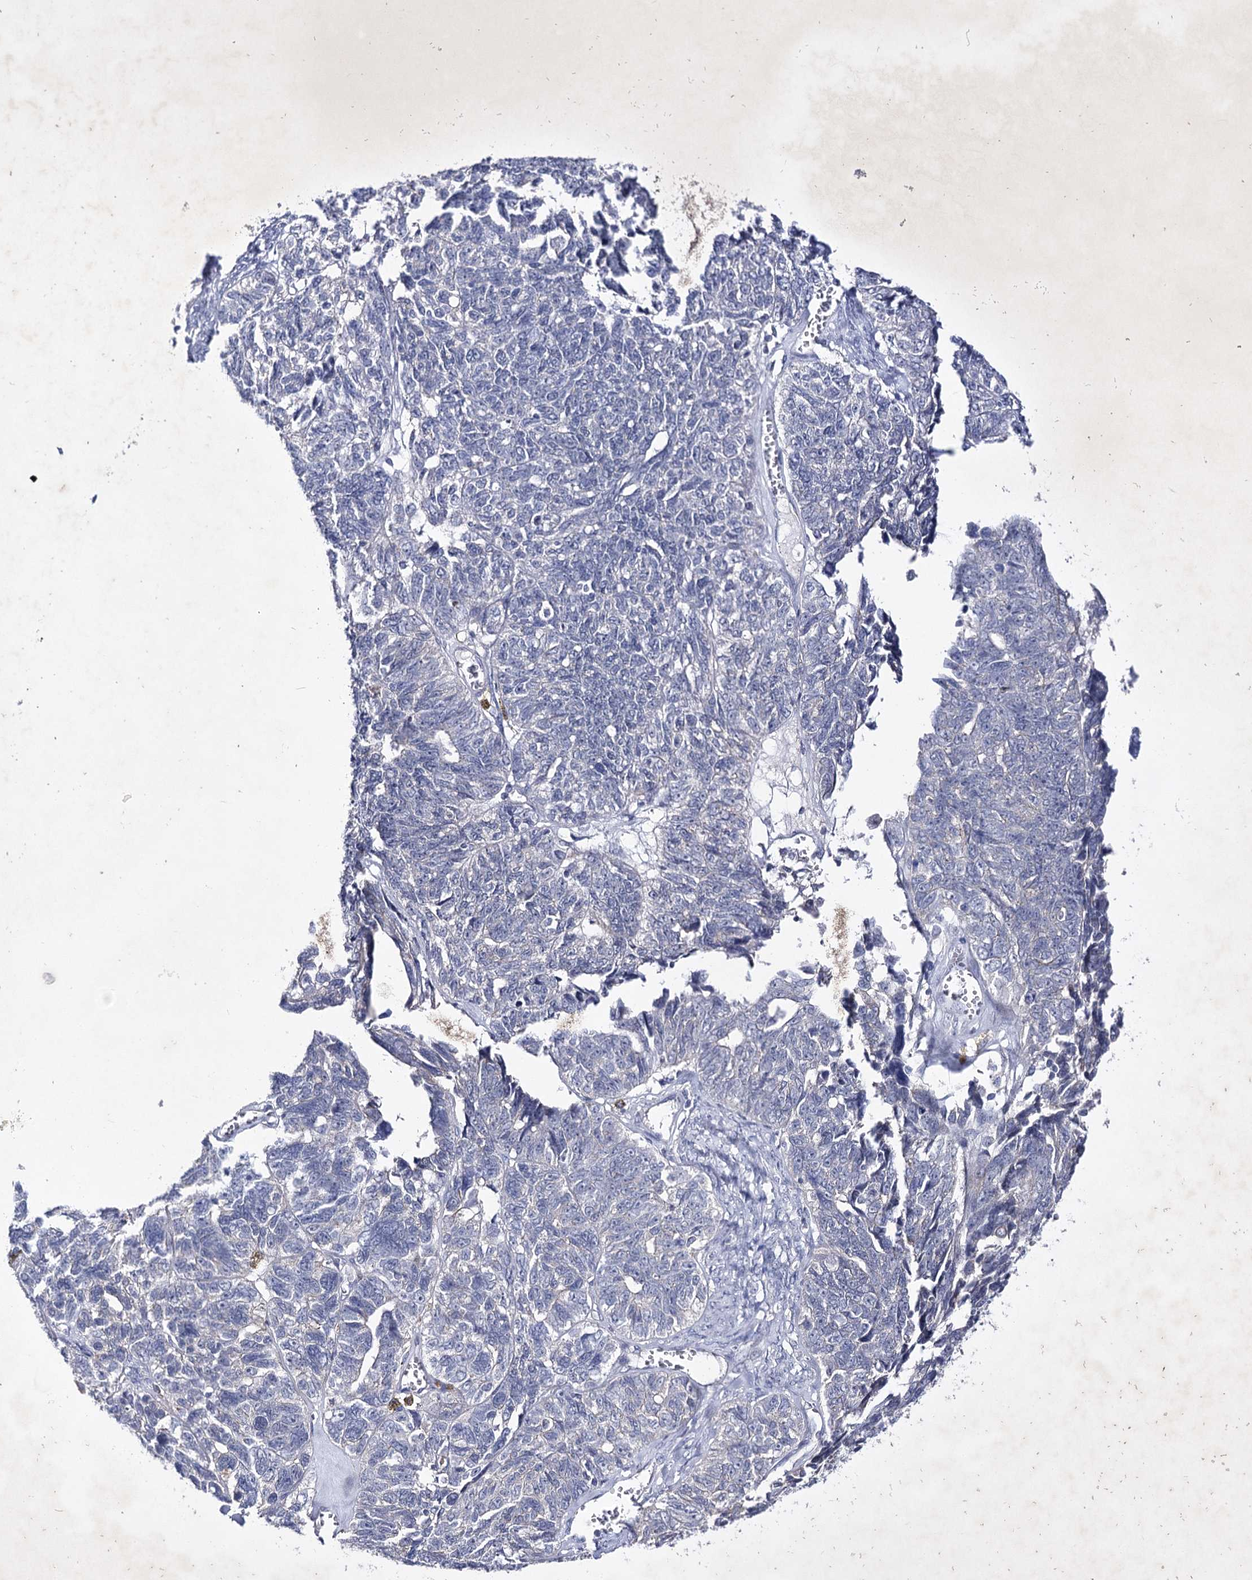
{"staining": {"intensity": "negative", "quantity": "none", "location": "none"}, "tissue": "ovarian cancer", "cell_type": "Tumor cells", "image_type": "cancer", "snomed": [{"axis": "morphology", "description": "Cystadenocarcinoma, serous, NOS"}, {"axis": "topography", "description": "Ovary"}], "caption": "This is an immunohistochemistry micrograph of human serous cystadenocarcinoma (ovarian). There is no staining in tumor cells.", "gene": "COX15", "patient": {"sex": "female", "age": 79}}